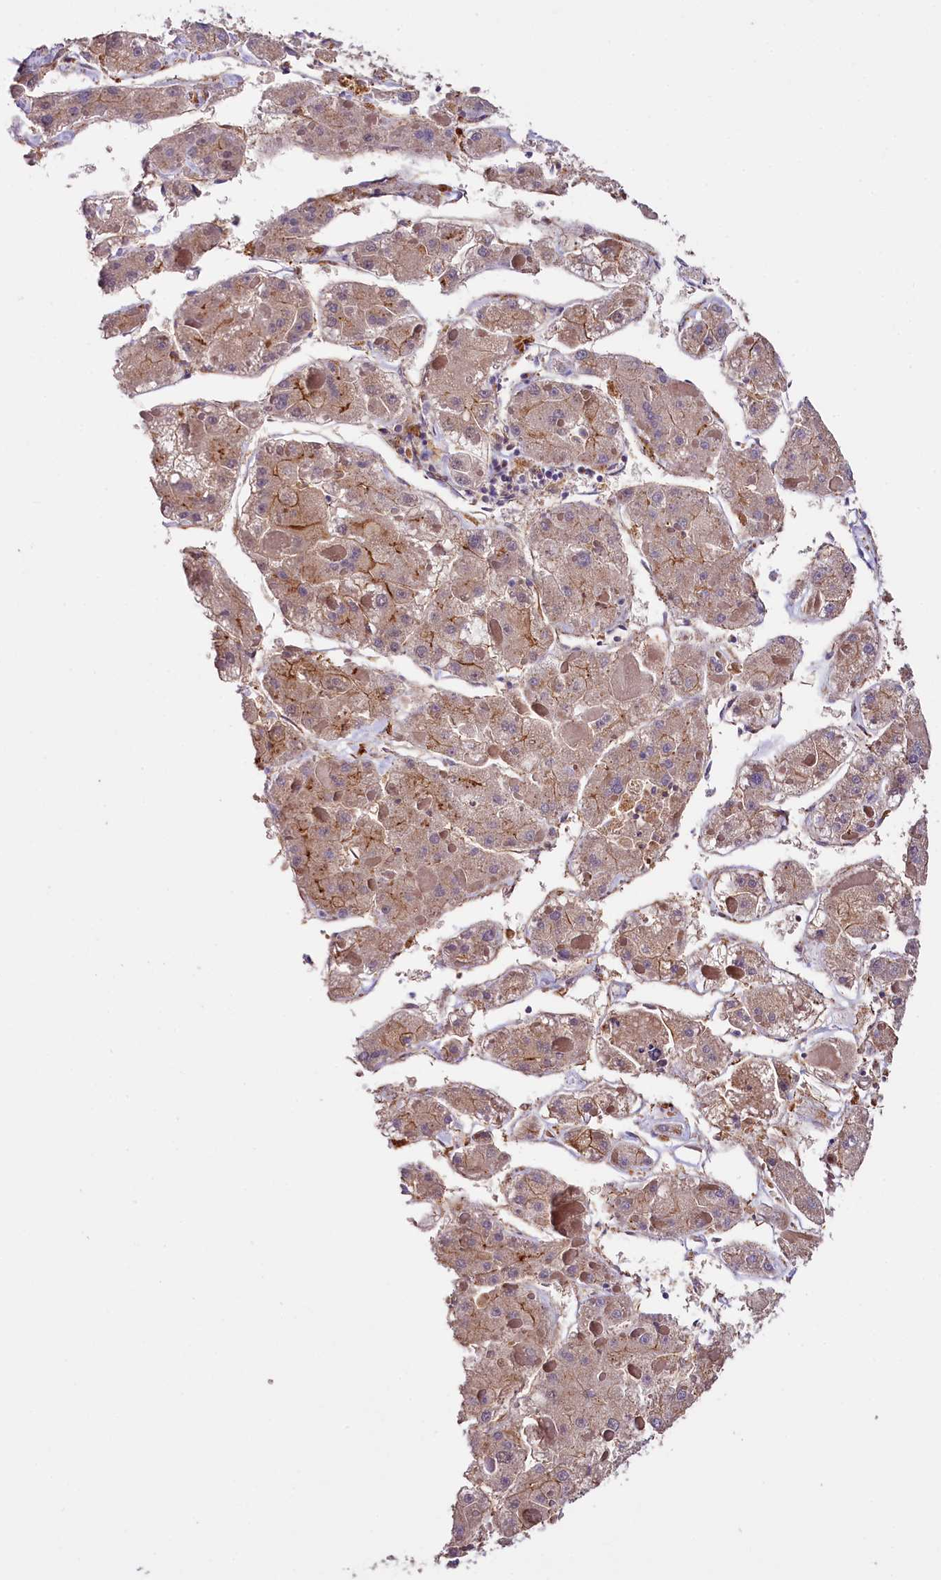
{"staining": {"intensity": "weak", "quantity": ">75%", "location": "cytoplasmic/membranous"}, "tissue": "liver cancer", "cell_type": "Tumor cells", "image_type": "cancer", "snomed": [{"axis": "morphology", "description": "Carcinoma, Hepatocellular, NOS"}, {"axis": "topography", "description": "Liver"}], "caption": "Protein expression analysis of human liver hepatocellular carcinoma reveals weak cytoplasmic/membranous staining in about >75% of tumor cells.", "gene": "TTC12", "patient": {"sex": "female", "age": 73}}